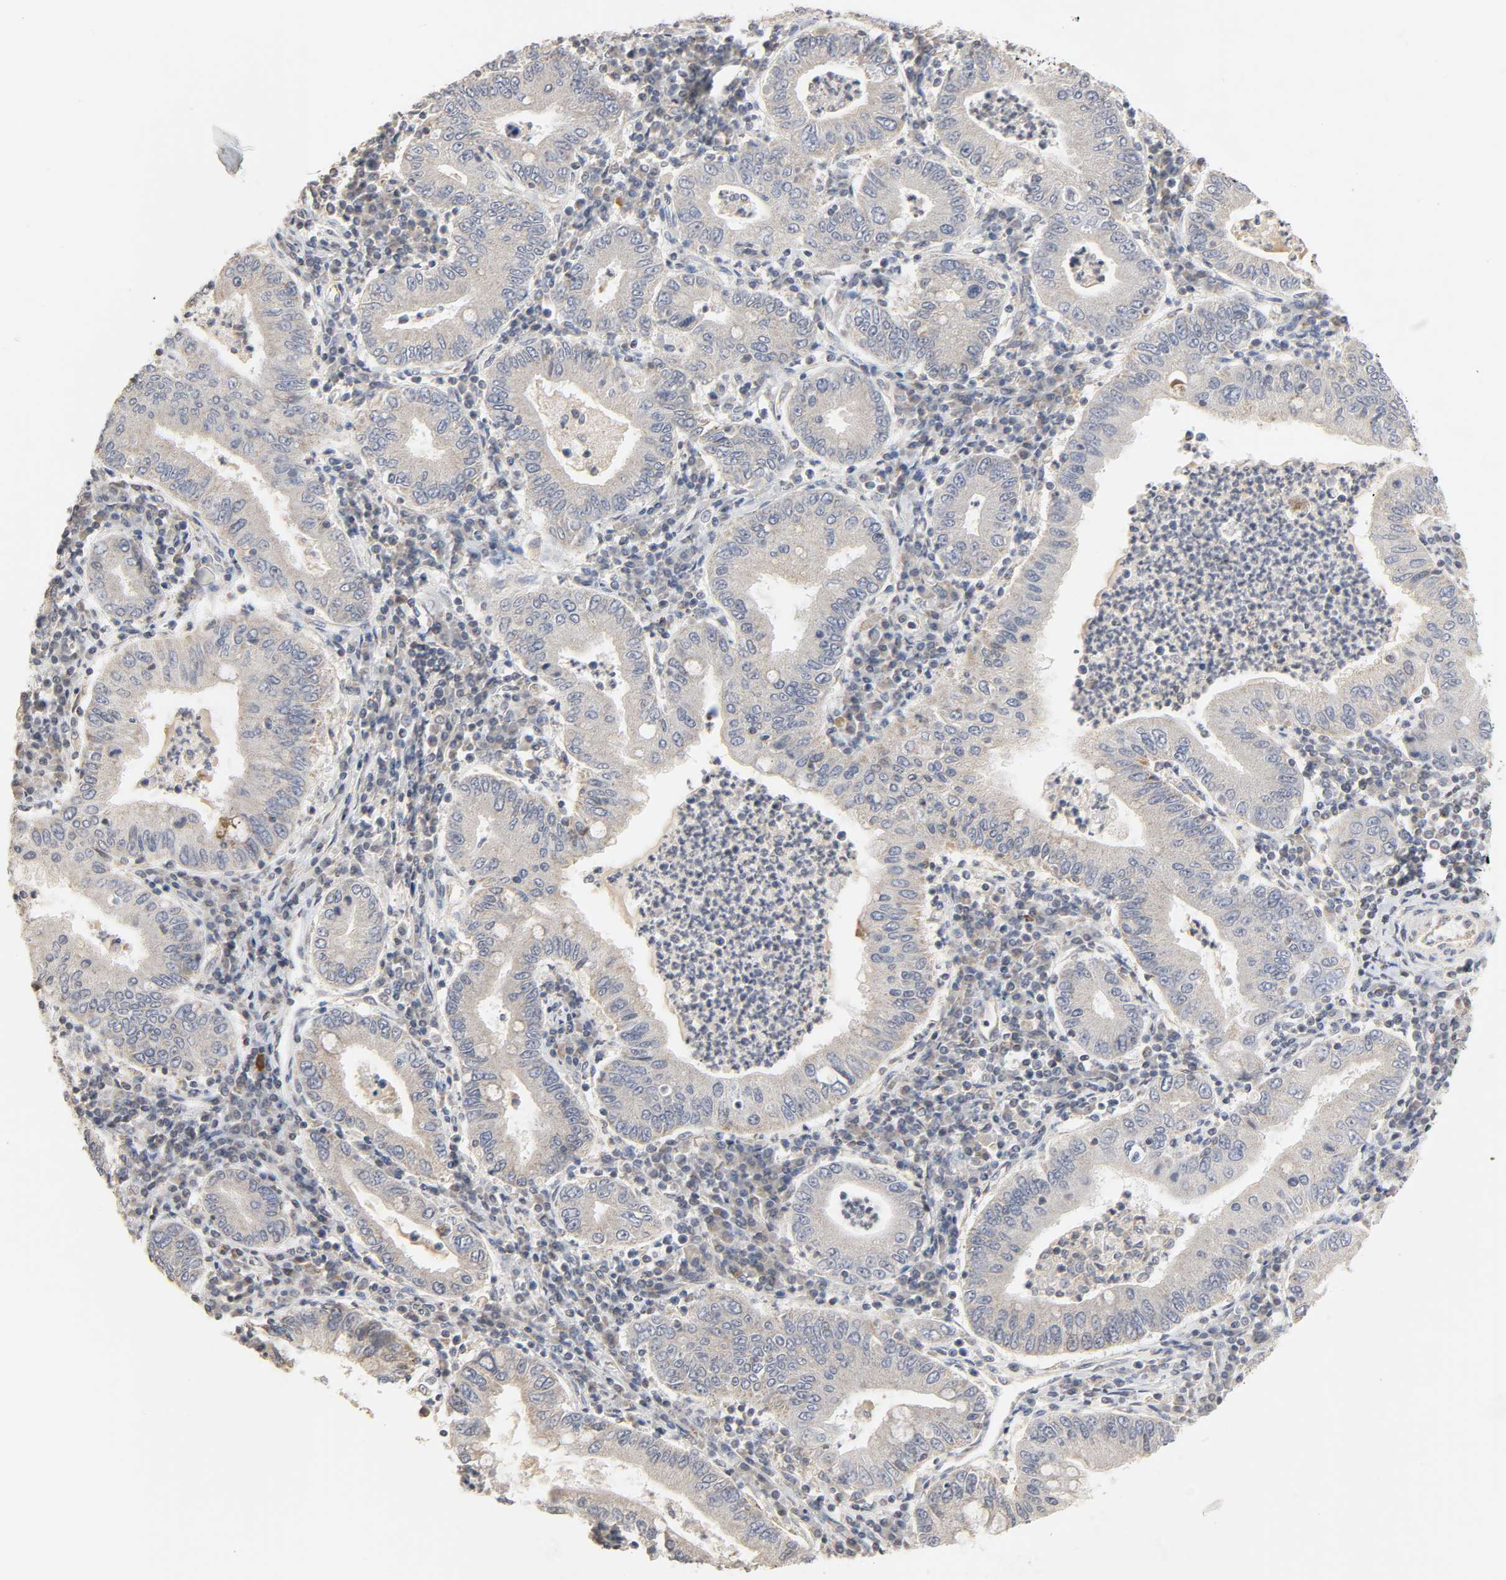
{"staining": {"intensity": "weak", "quantity": "<25%", "location": "cytoplasmic/membranous"}, "tissue": "stomach cancer", "cell_type": "Tumor cells", "image_type": "cancer", "snomed": [{"axis": "morphology", "description": "Normal tissue, NOS"}, {"axis": "morphology", "description": "Adenocarcinoma, NOS"}, {"axis": "topography", "description": "Esophagus"}, {"axis": "topography", "description": "Stomach, upper"}, {"axis": "topography", "description": "Peripheral nerve tissue"}], "caption": "Immunohistochemical staining of human stomach cancer demonstrates no significant positivity in tumor cells.", "gene": "CLEC4E", "patient": {"sex": "male", "age": 62}}